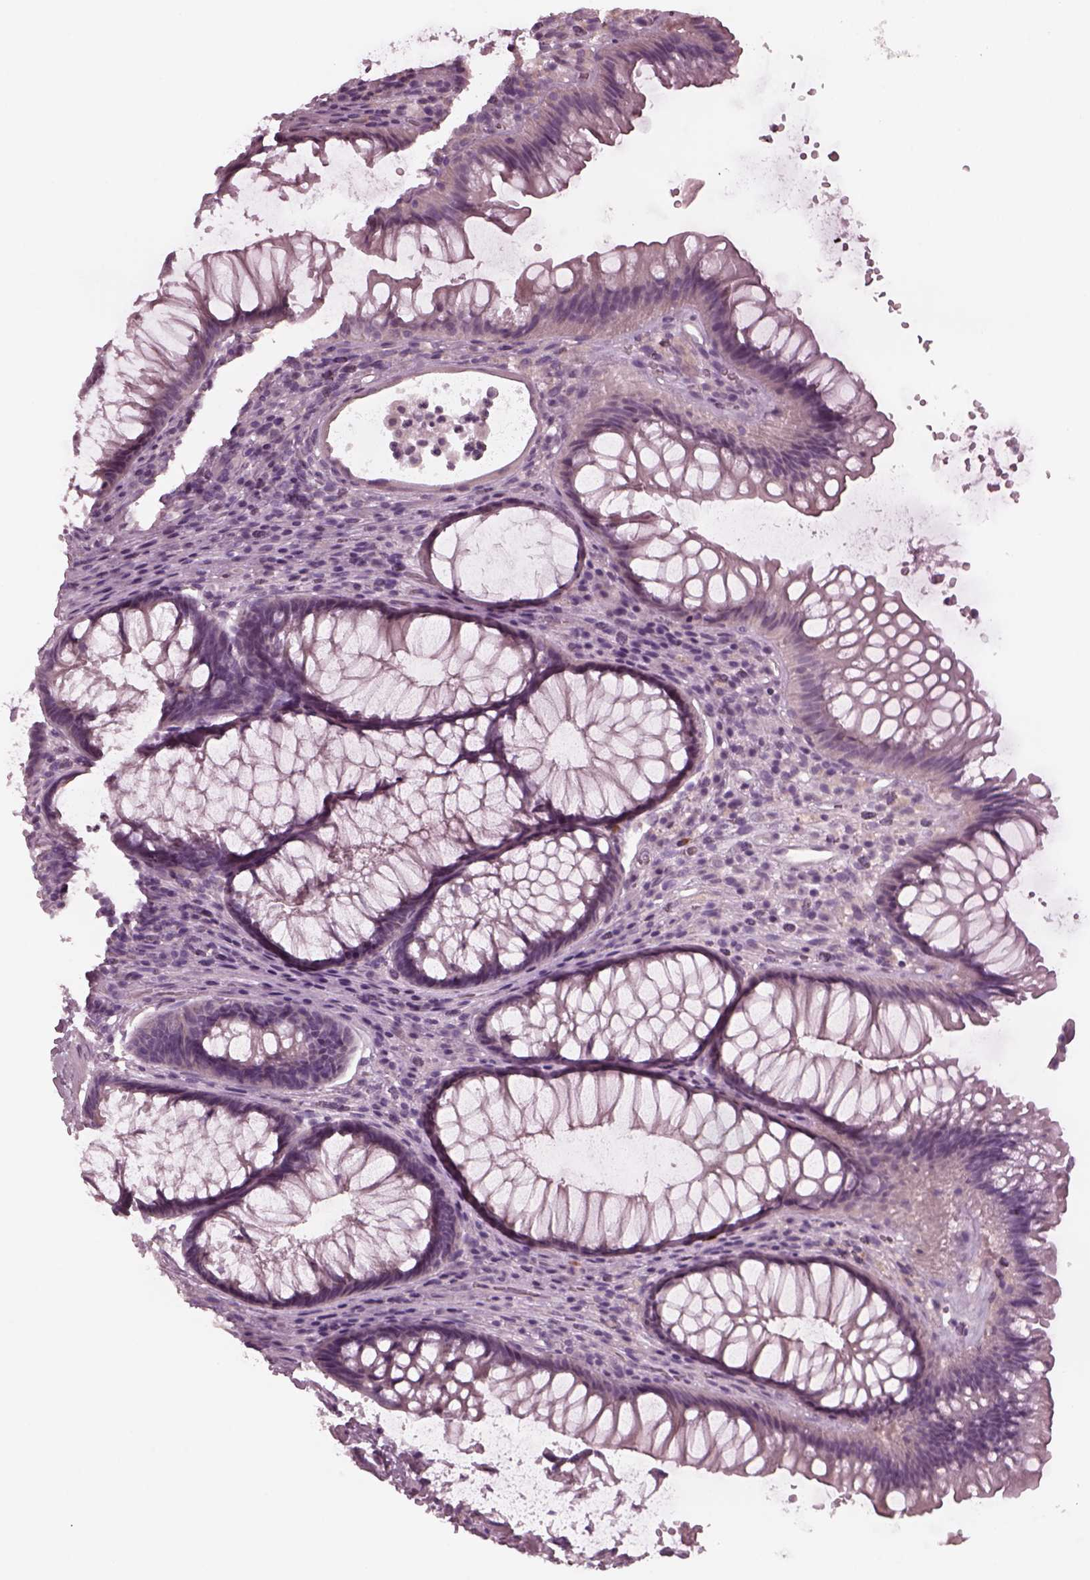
{"staining": {"intensity": "negative", "quantity": "none", "location": "none"}, "tissue": "rectum", "cell_type": "Glandular cells", "image_type": "normal", "snomed": [{"axis": "morphology", "description": "Normal tissue, NOS"}, {"axis": "topography", "description": "Smooth muscle"}, {"axis": "topography", "description": "Rectum"}], "caption": "Protein analysis of normal rectum reveals no significant staining in glandular cells.", "gene": "YY2", "patient": {"sex": "male", "age": 53}}